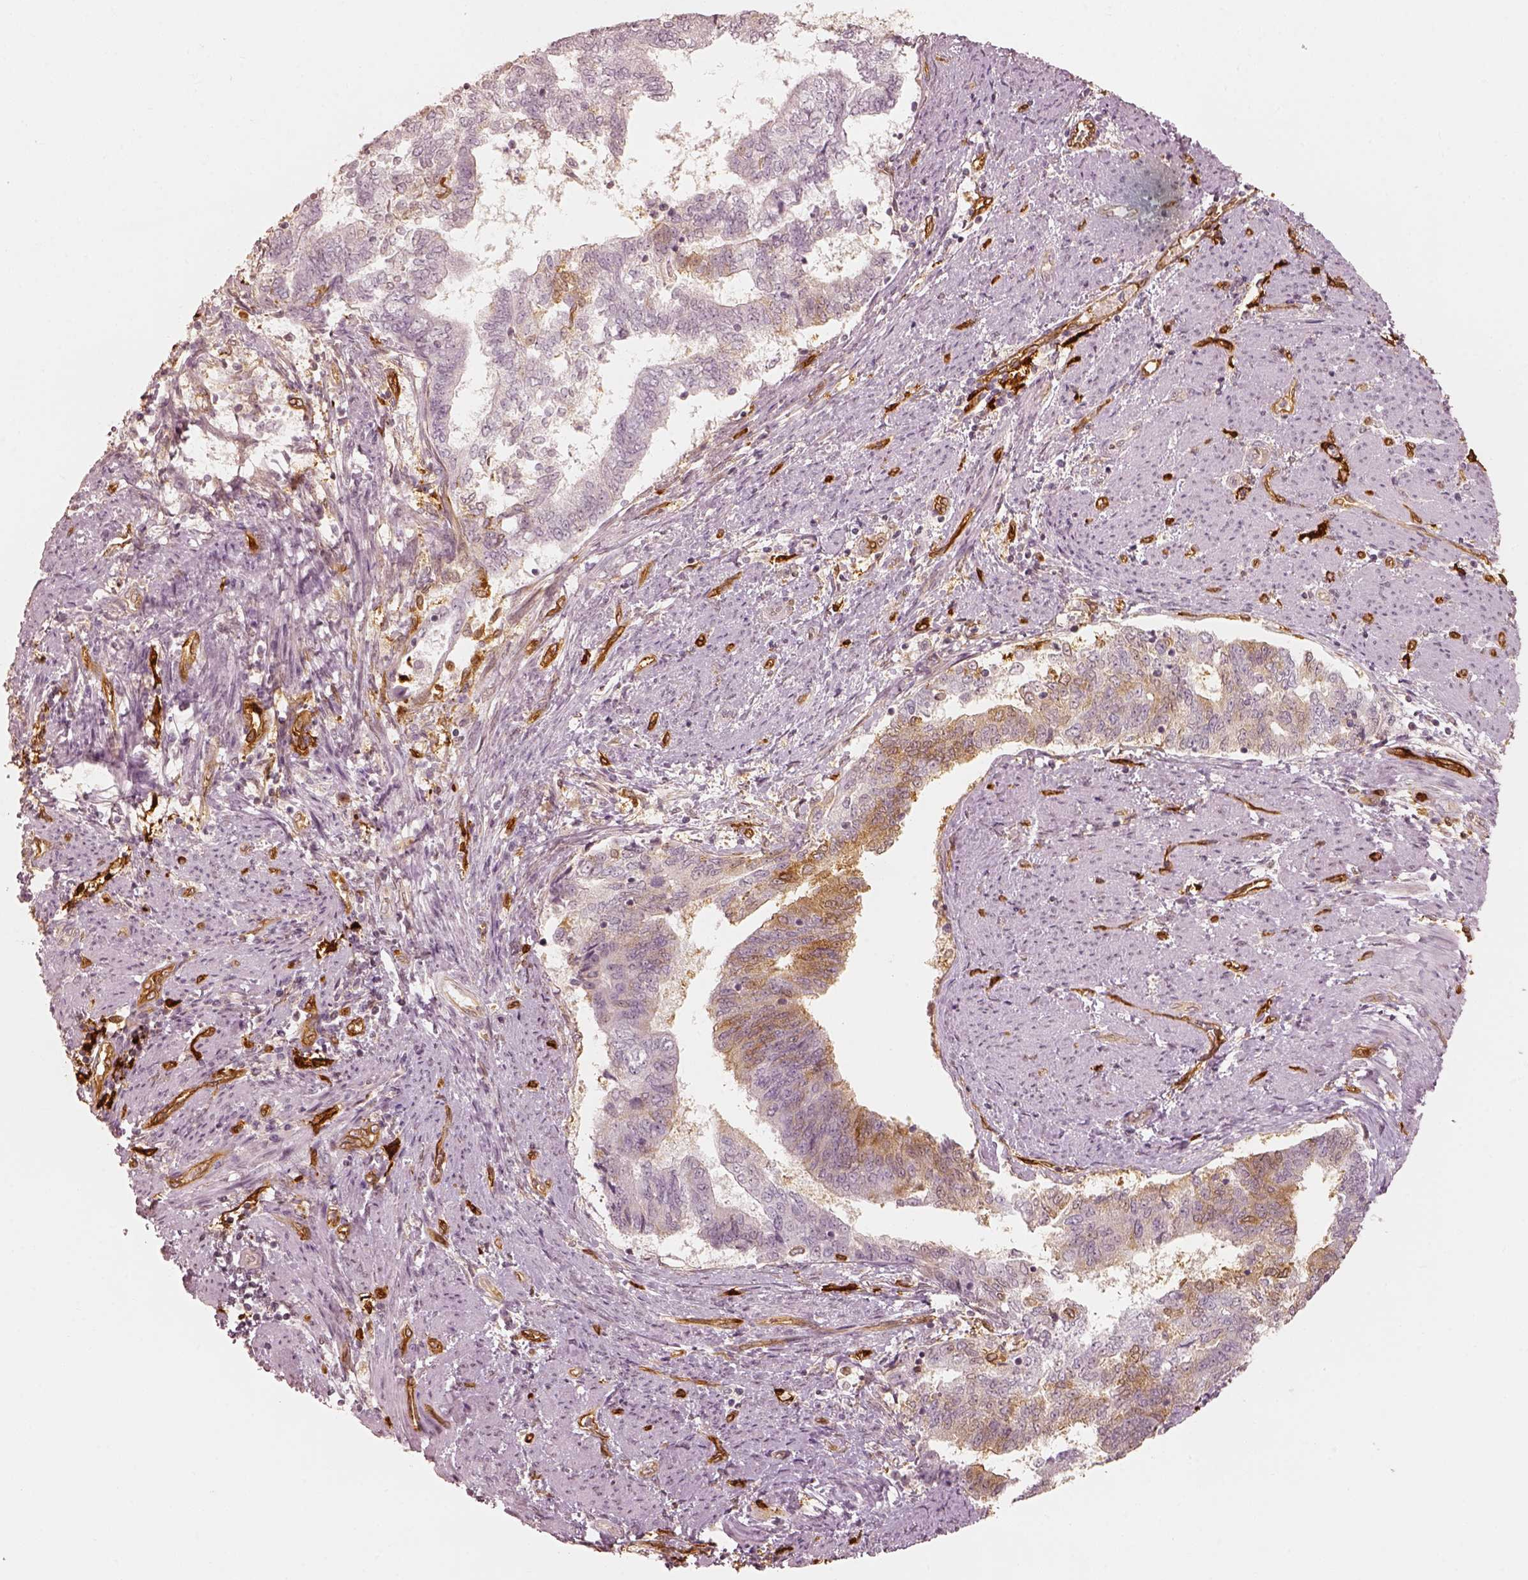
{"staining": {"intensity": "negative", "quantity": "none", "location": "none"}, "tissue": "endometrial cancer", "cell_type": "Tumor cells", "image_type": "cancer", "snomed": [{"axis": "morphology", "description": "Adenocarcinoma, NOS"}, {"axis": "topography", "description": "Endometrium"}], "caption": "Micrograph shows no protein expression in tumor cells of endometrial adenocarcinoma tissue.", "gene": "FSCN1", "patient": {"sex": "female", "age": 65}}